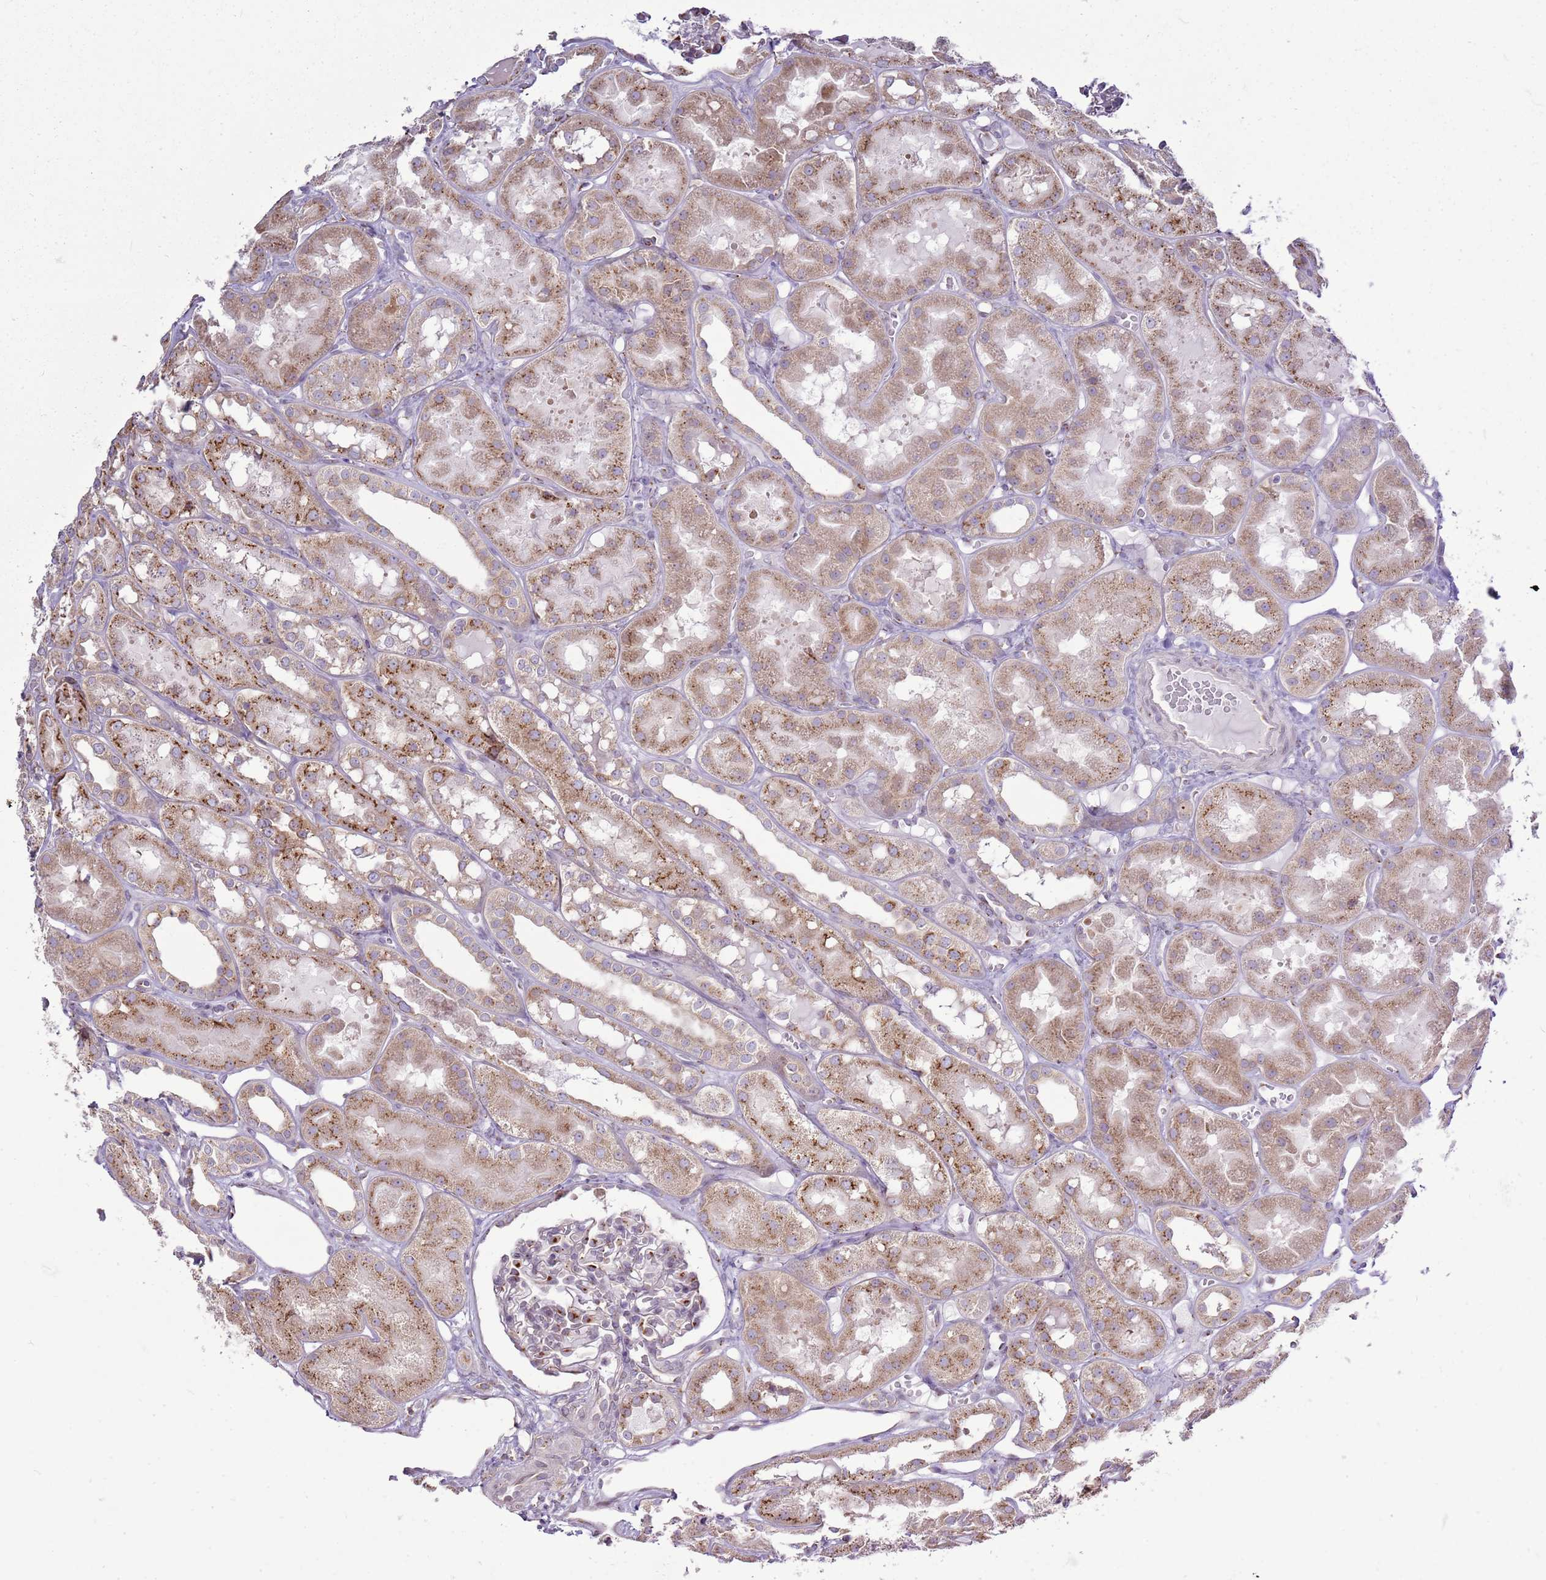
{"staining": {"intensity": "moderate", "quantity": "<25%", "location": "cytoplasmic/membranous"}, "tissue": "kidney", "cell_type": "Cells in glomeruli", "image_type": "normal", "snomed": [{"axis": "morphology", "description": "Normal tissue, NOS"}, {"axis": "topography", "description": "Kidney"}], "caption": "Immunohistochemical staining of unremarkable human kidney exhibits moderate cytoplasmic/membranous protein staining in about <25% of cells in glomeruli. (Stains: DAB in brown, nuclei in blue, Microscopy: brightfield microscopy at high magnification).", "gene": "TMED10", "patient": {"sex": "male", "age": 16}}